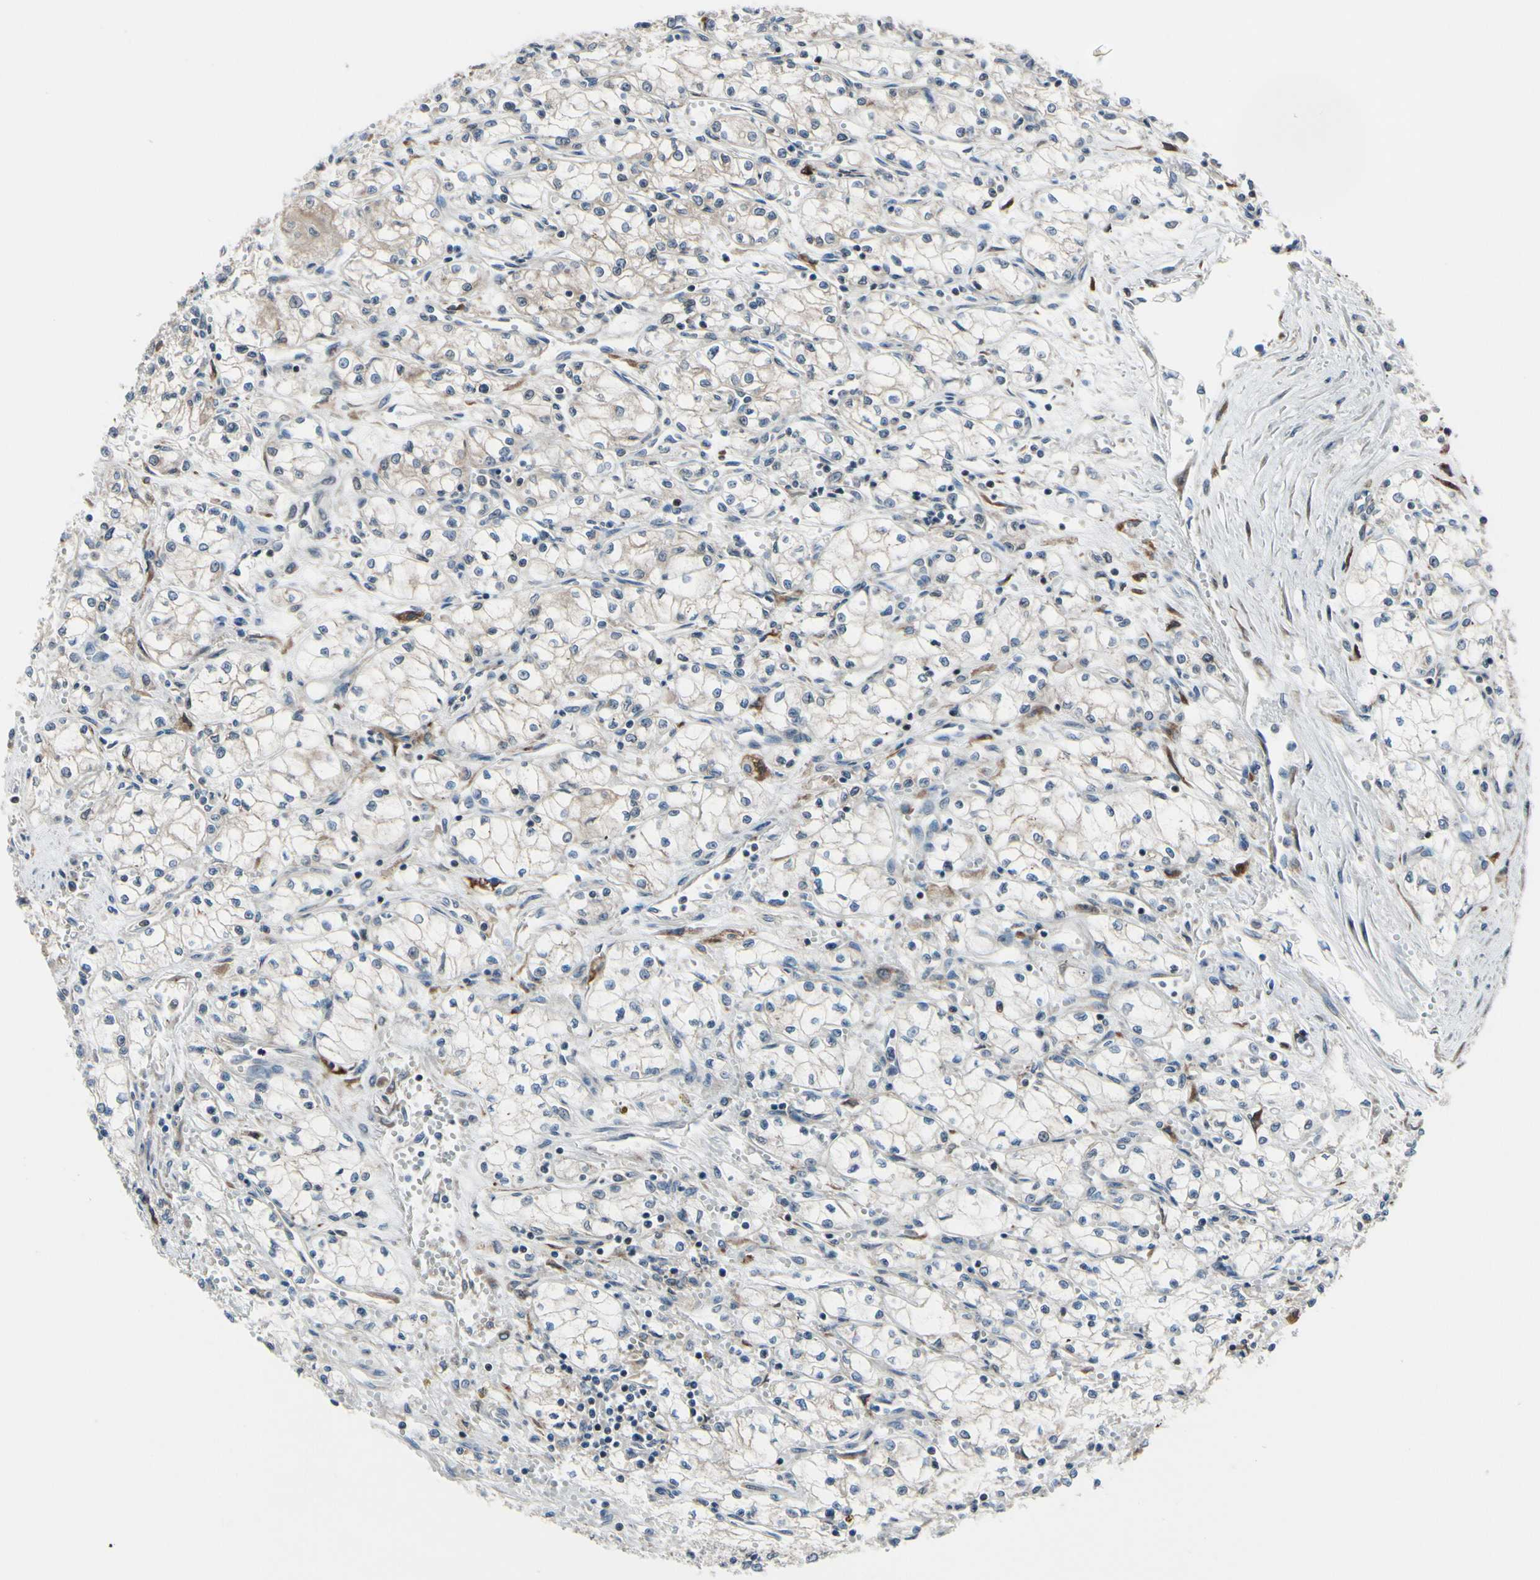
{"staining": {"intensity": "weak", "quantity": ">75%", "location": "cytoplasmic/membranous"}, "tissue": "renal cancer", "cell_type": "Tumor cells", "image_type": "cancer", "snomed": [{"axis": "morphology", "description": "Normal tissue, NOS"}, {"axis": "morphology", "description": "Adenocarcinoma, NOS"}, {"axis": "topography", "description": "Kidney"}], "caption": "Immunohistochemical staining of human renal cancer demonstrates low levels of weak cytoplasmic/membranous protein staining in about >75% of tumor cells.", "gene": "TMED7", "patient": {"sex": "male", "age": 59}}